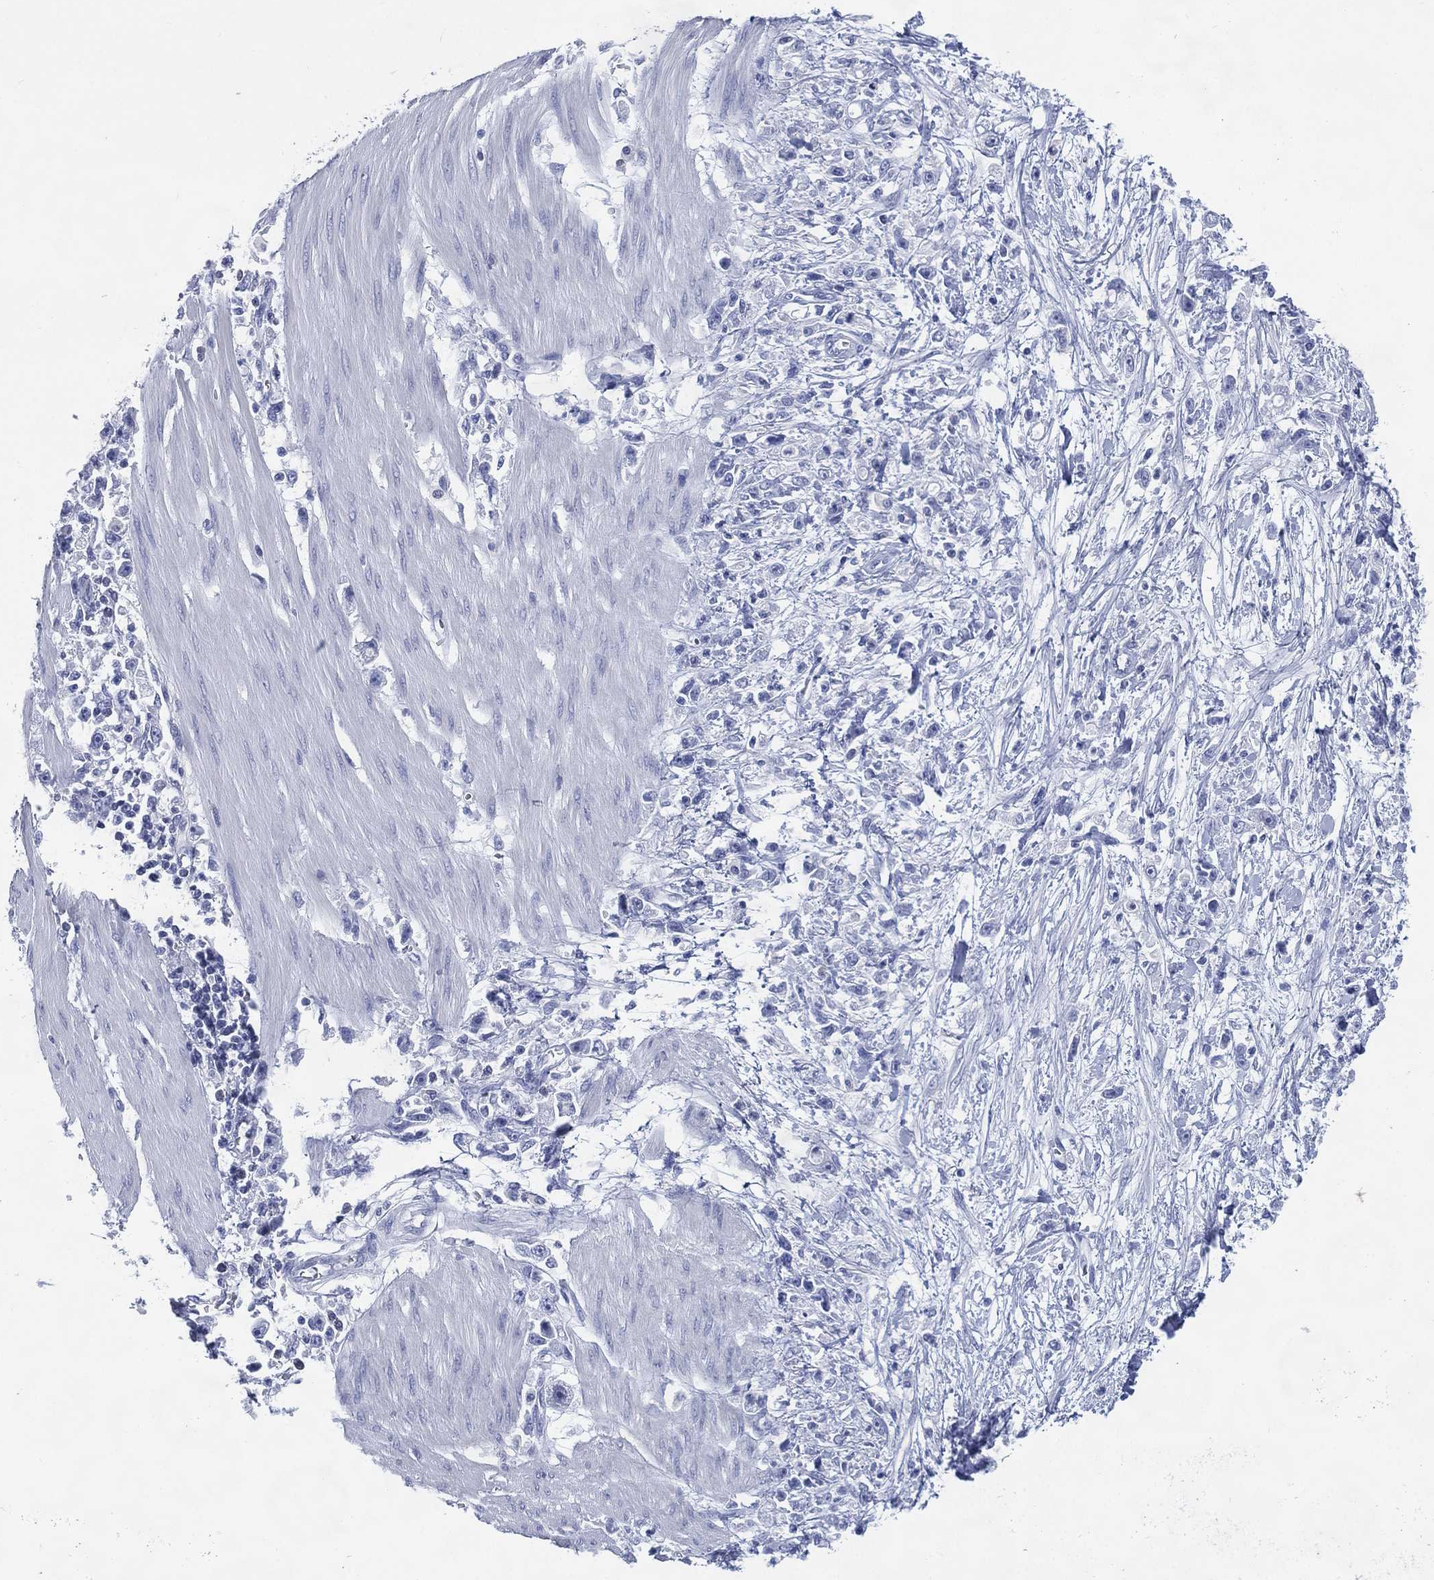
{"staining": {"intensity": "negative", "quantity": "none", "location": "none"}, "tissue": "stomach cancer", "cell_type": "Tumor cells", "image_type": "cancer", "snomed": [{"axis": "morphology", "description": "Adenocarcinoma, NOS"}, {"axis": "topography", "description": "Stomach"}], "caption": "Tumor cells show no significant protein staining in stomach cancer. Brightfield microscopy of IHC stained with DAB (brown) and hematoxylin (blue), captured at high magnification.", "gene": "TMEM247", "patient": {"sex": "female", "age": 59}}